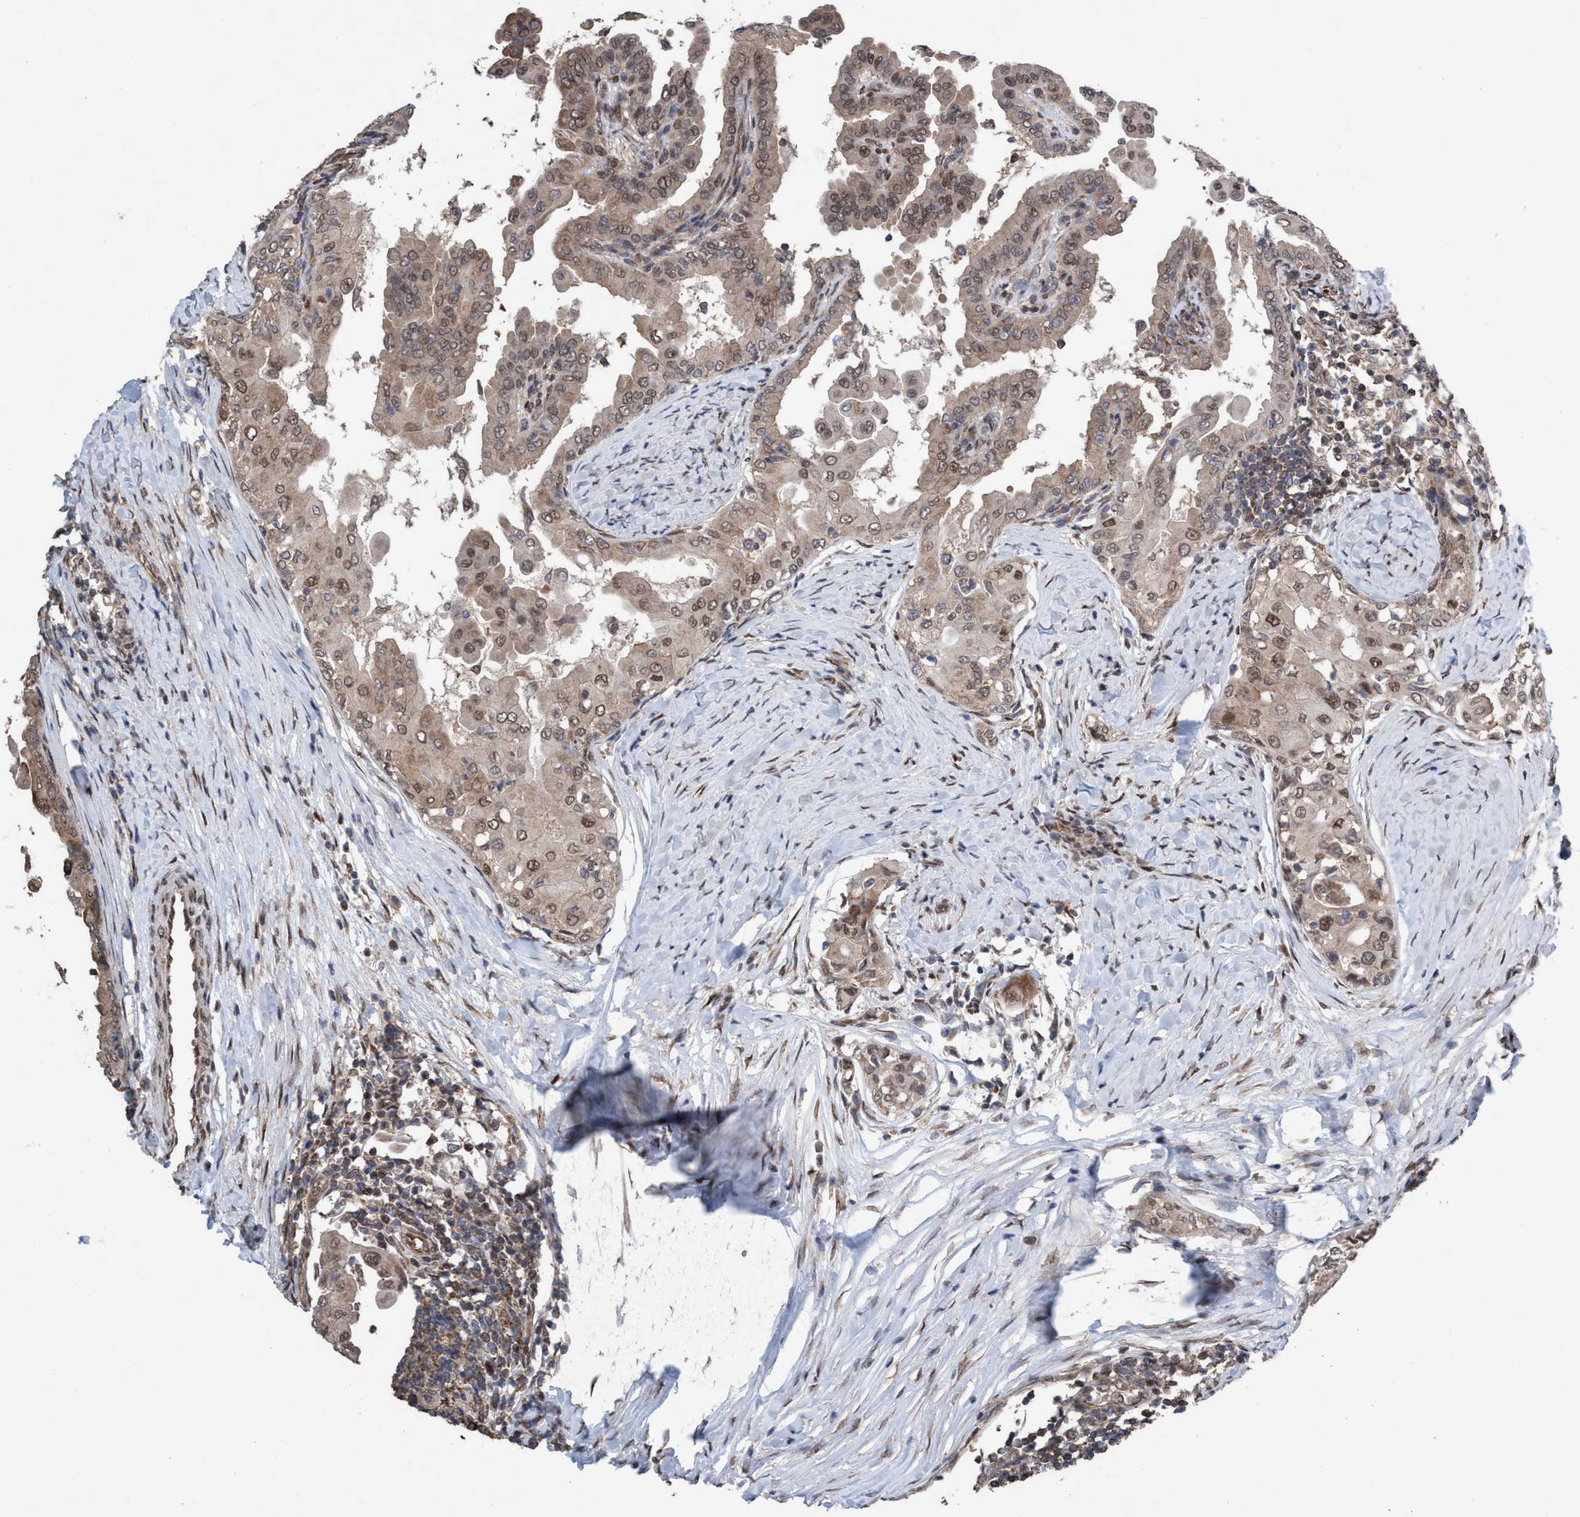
{"staining": {"intensity": "moderate", "quantity": ">75%", "location": "cytoplasmic/membranous,nuclear"}, "tissue": "thyroid cancer", "cell_type": "Tumor cells", "image_type": "cancer", "snomed": [{"axis": "morphology", "description": "Papillary adenocarcinoma, NOS"}, {"axis": "topography", "description": "Thyroid gland"}], "caption": "About >75% of tumor cells in thyroid cancer reveal moderate cytoplasmic/membranous and nuclear protein expression as visualized by brown immunohistochemical staining.", "gene": "METAP2", "patient": {"sex": "male", "age": 33}}